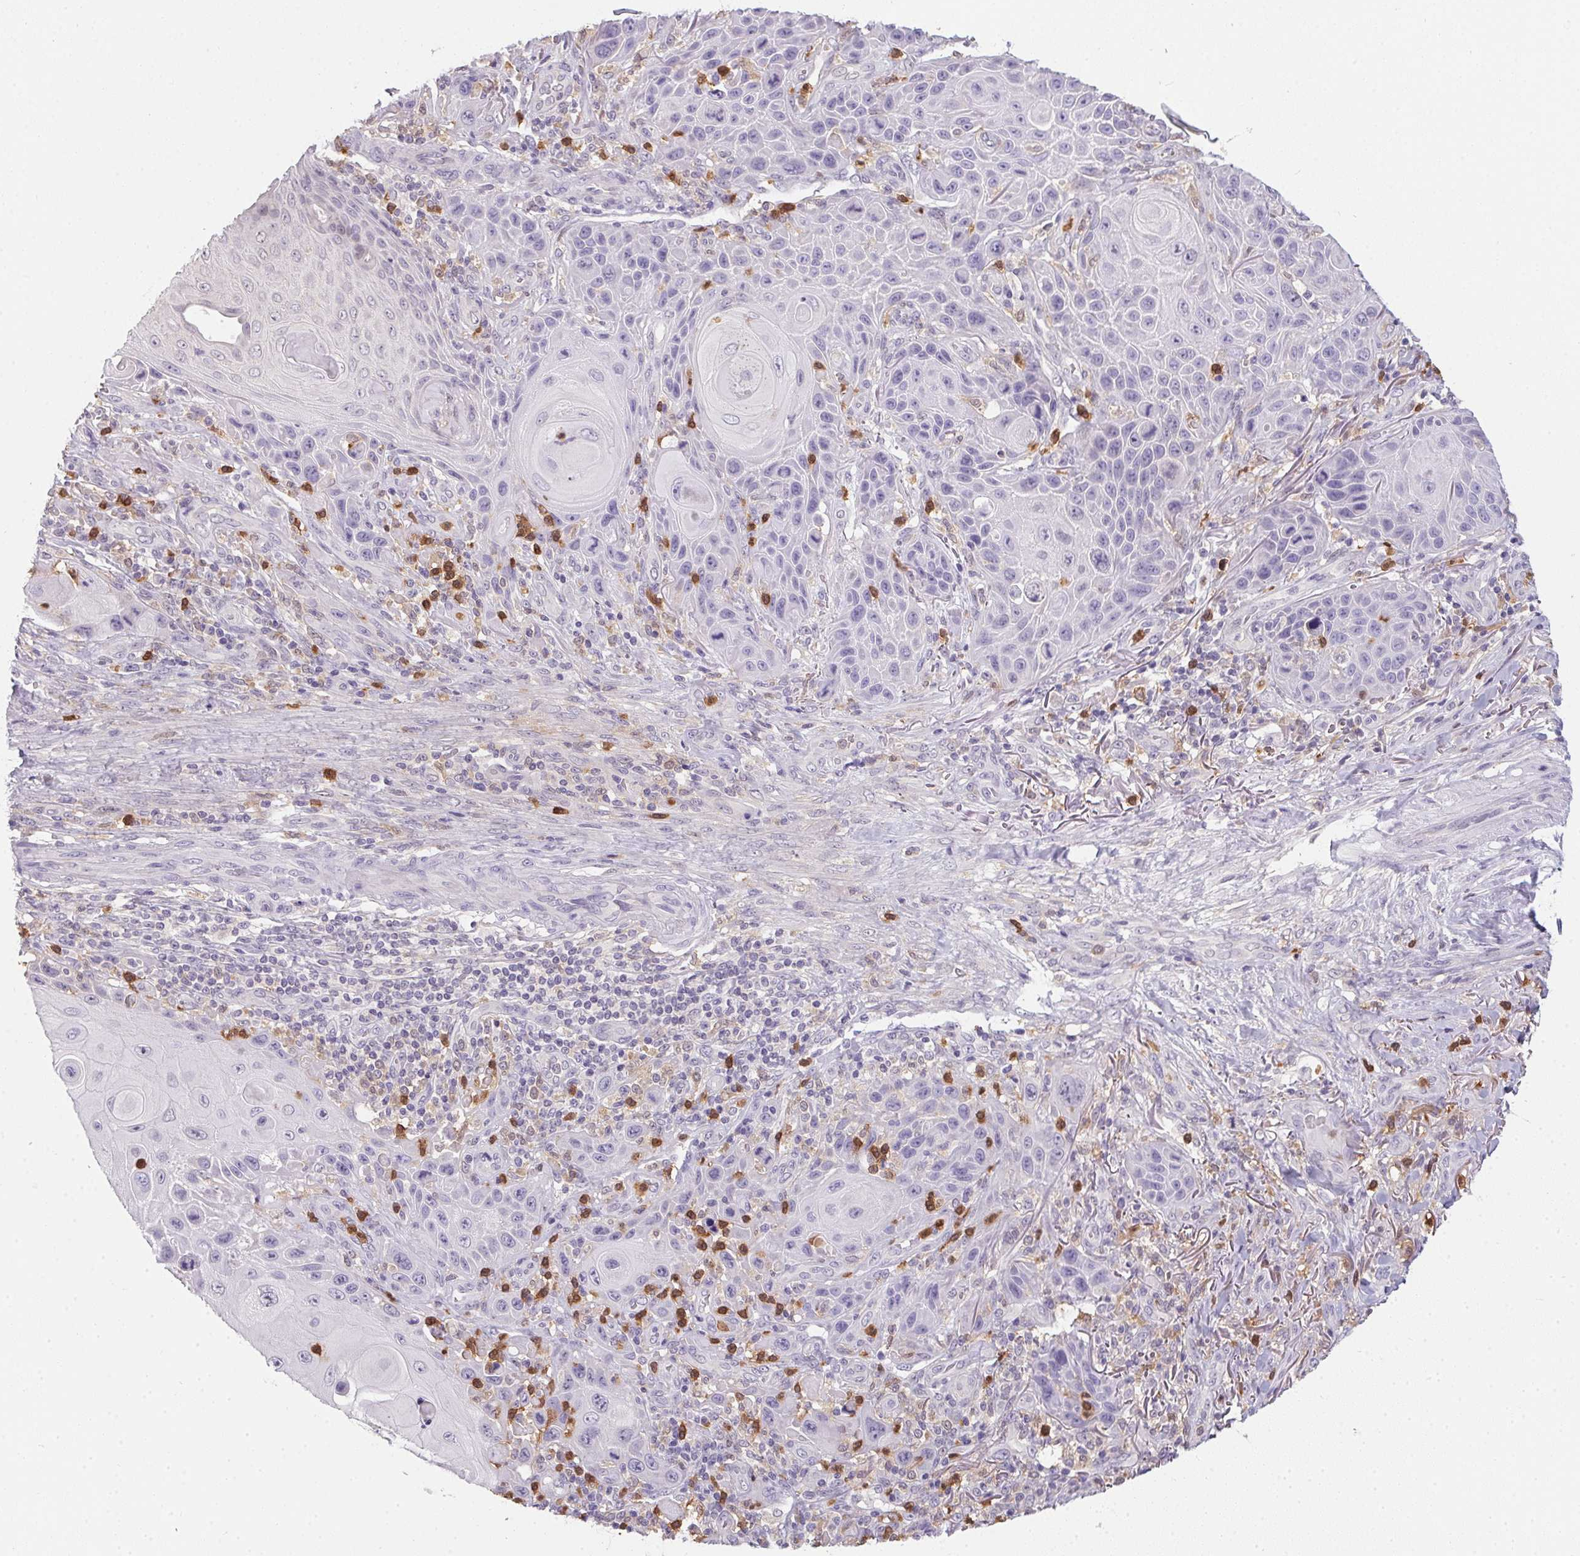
{"staining": {"intensity": "negative", "quantity": "none", "location": "none"}, "tissue": "skin cancer", "cell_type": "Tumor cells", "image_type": "cancer", "snomed": [{"axis": "morphology", "description": "Squamous cell carcinoma, NOS"}, {"axis": "topography", "description": "Skin"}], "caption": "Immunohistochemistry of skin squamous cell carcinoma displays no staining in tumor cells.", "gene": "DNAJC5G", "patient": {"sex": "female", "age": 94}}